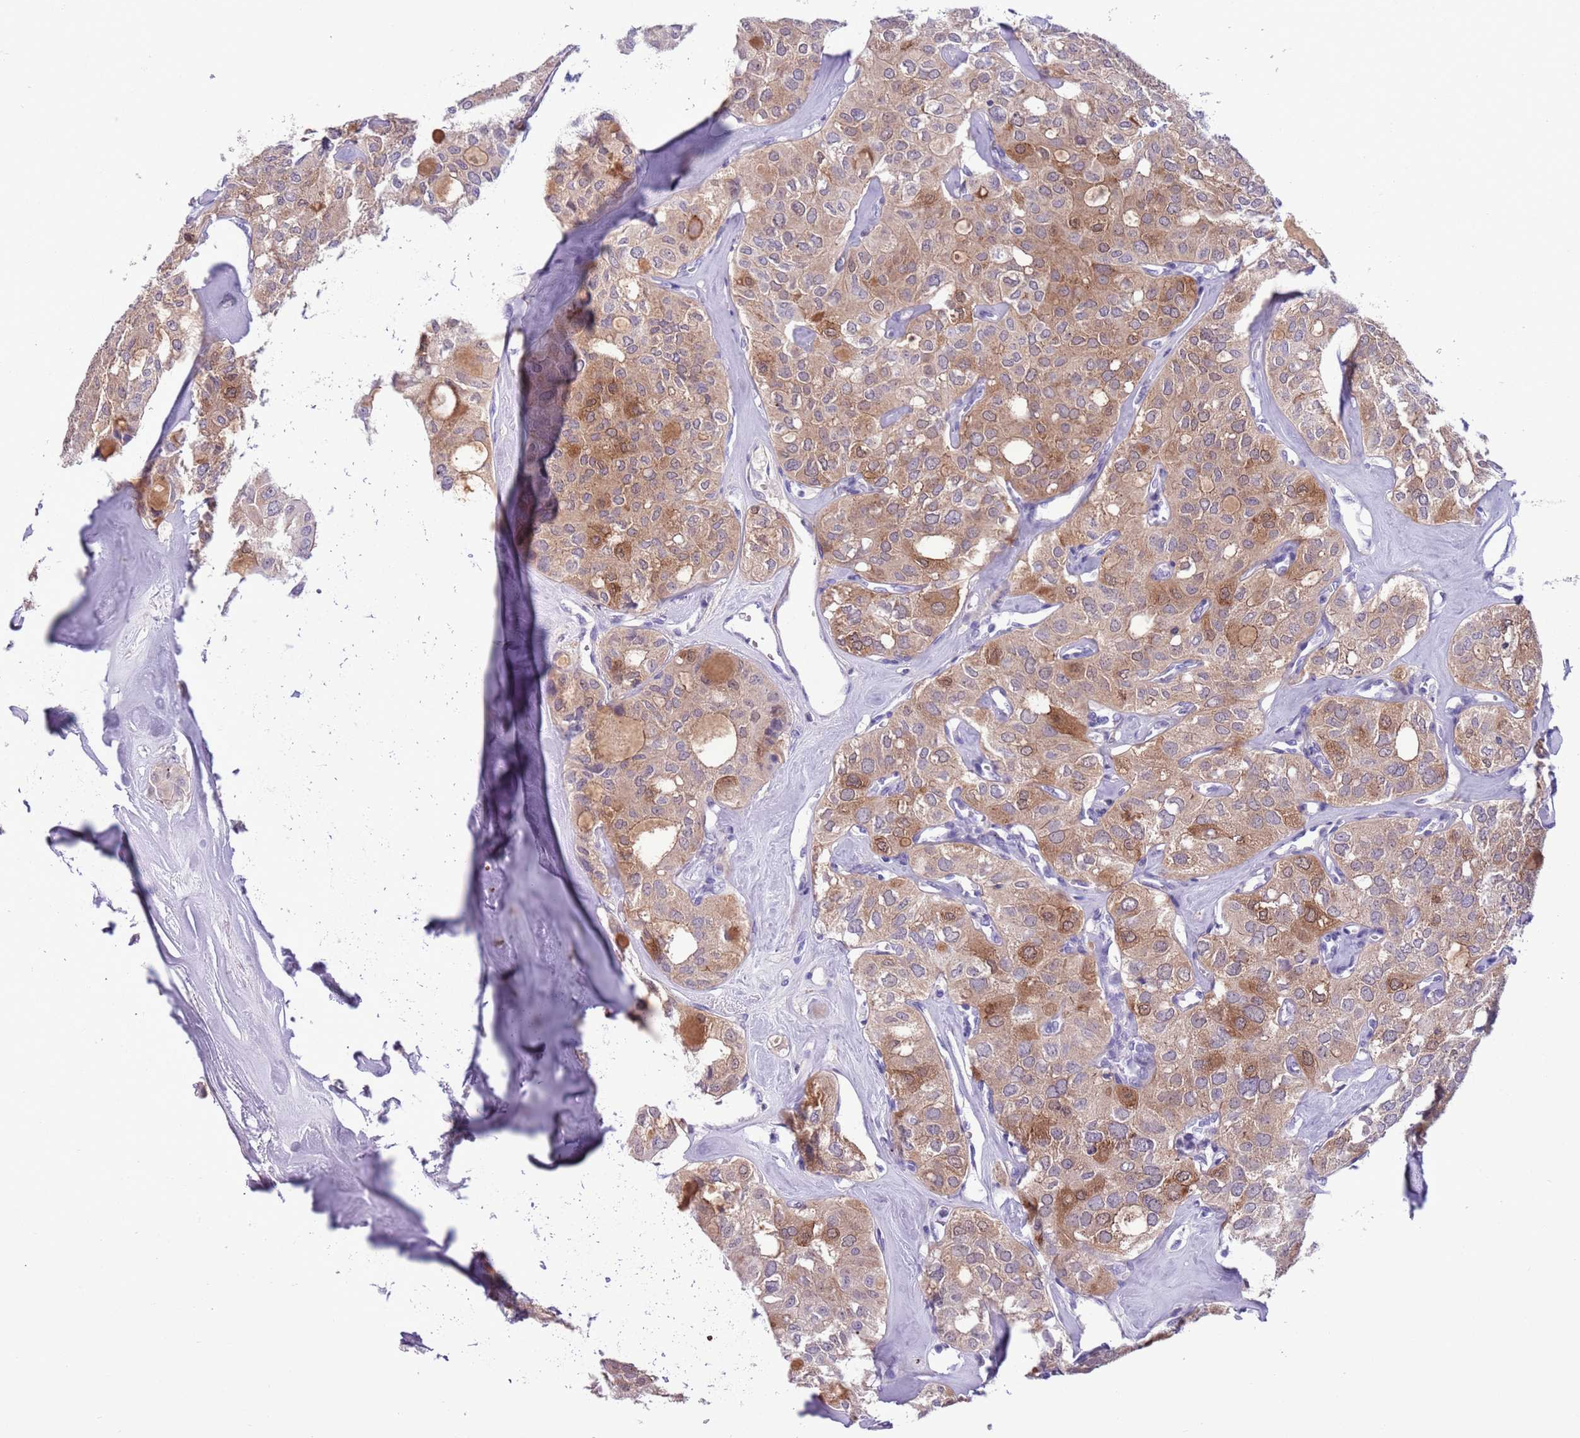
{"staining": {"intensity": "moderate", "quantity": ">75%", "location": "cytoplasmic/membranous"}, "tissue": "thyroid cancer", "cell_type": "Tumor cells", "image_type": "cancer", "snomed": [{"axis": "morphology", "description": "Follicular adenoma carcinoma, NOS"}, {"axis": "topography", "description": "Thyroid gland"}], "caption": "IHC (DAB) staining of human thyroid cancer demonstrates moderate cytoplasmic/membranous protein staining in about >75% of tumor cells.", "gene": "PFKFB2", "patient": {"sex": "male", "age": 75}}